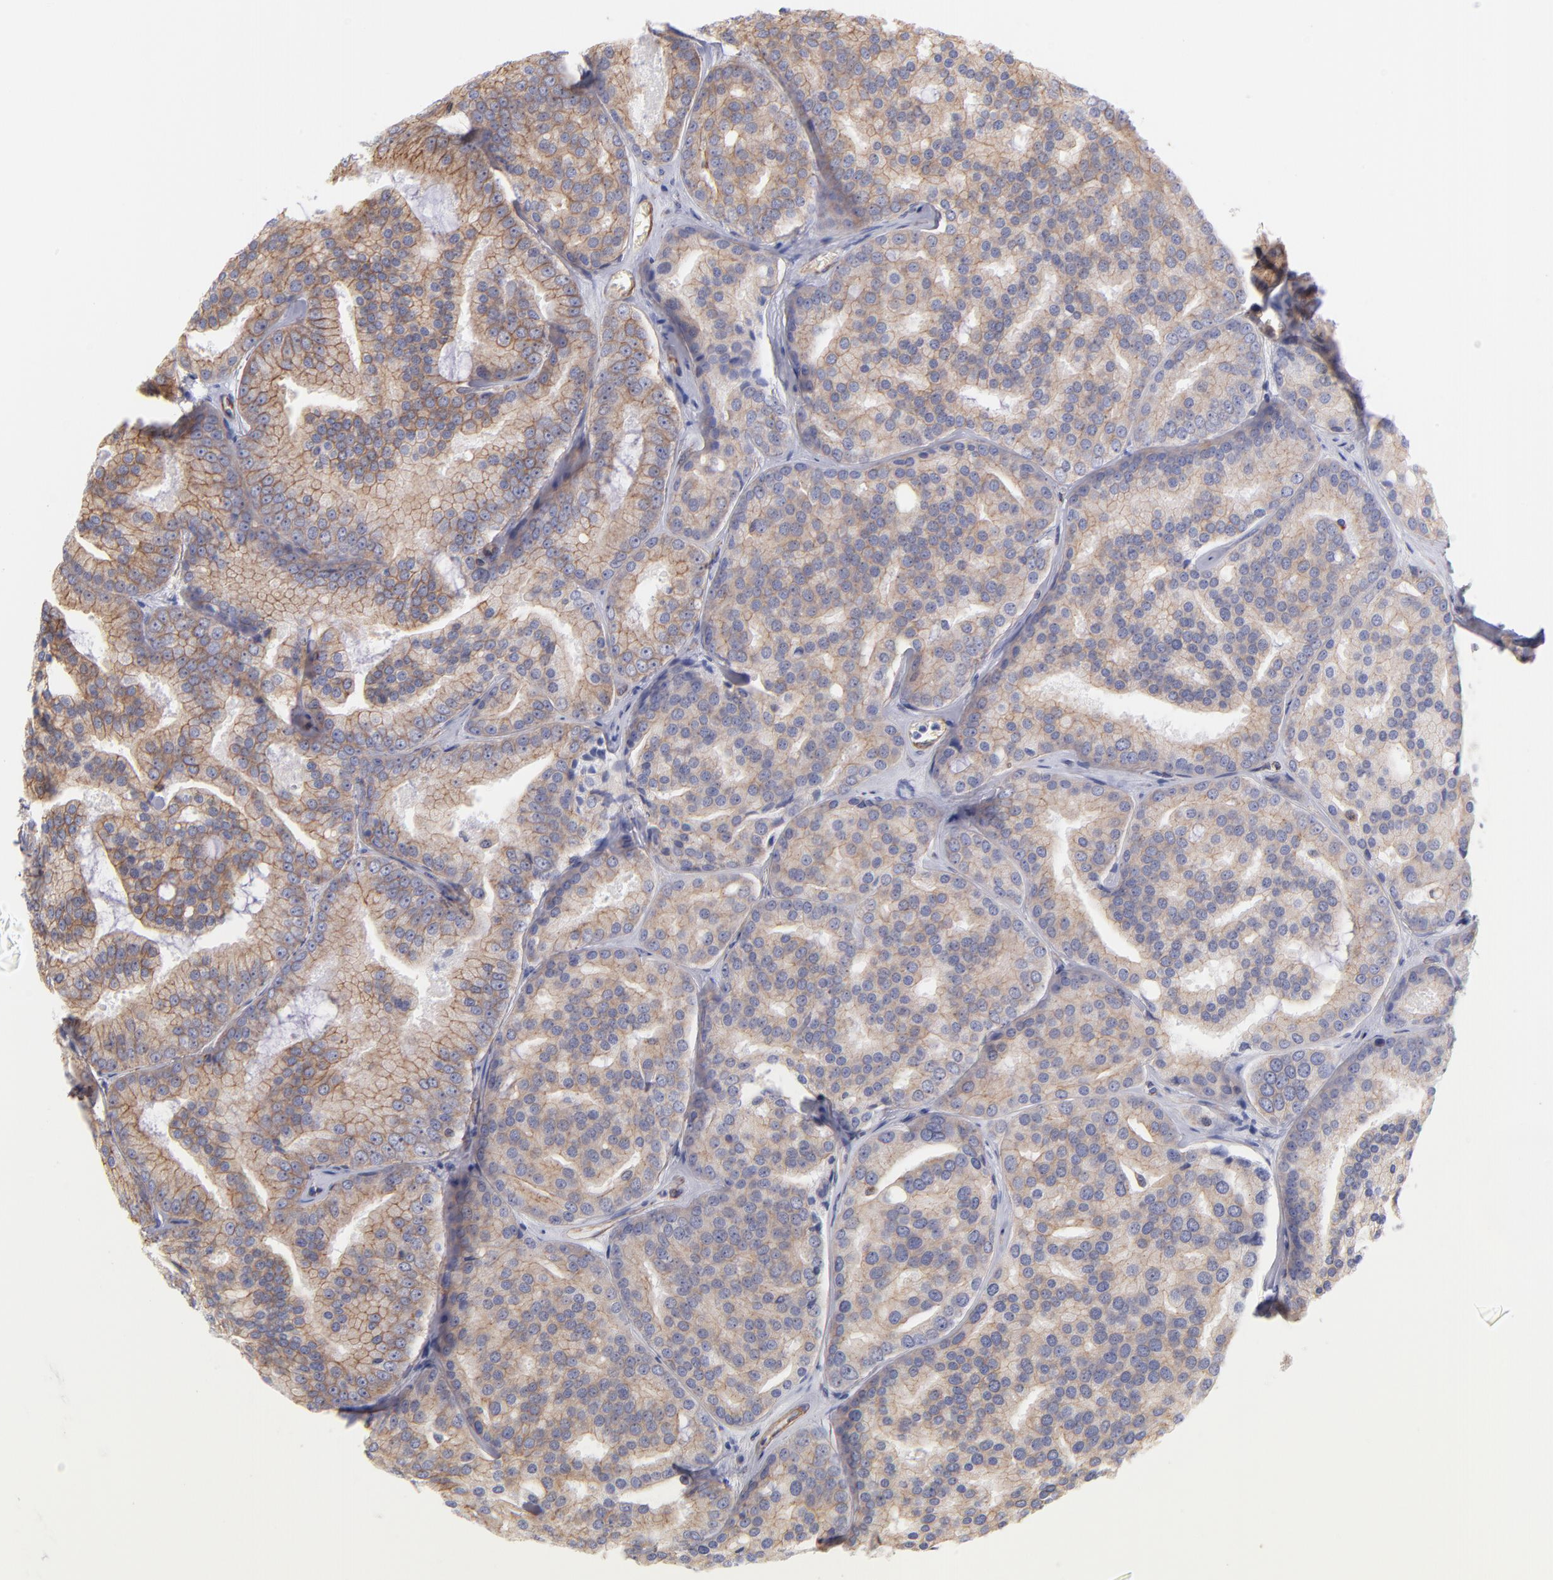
{"staining": {"intensity": "moderate", "quantity": "25%-75%", "location": "cytoplasmic/membranous"}, "tissue": "prostate cancer", "cell_type": "Tumor cells", "image_type": "cancer", "snomed": [{"axis": "morphology", "description": "Adenocarcinoma, High grade"}, {"axis": "topography", "description": "Prostate"}], "caption": "There is medium levels of moderate cytoplasmic/membranous expression in tumor cells of prostate high-grade adenocarcinoma, as demonstrated by immunohistochemical staining (brown color).", "gene": "PLEC", "patient": {"sex": "male", "age": 64}}